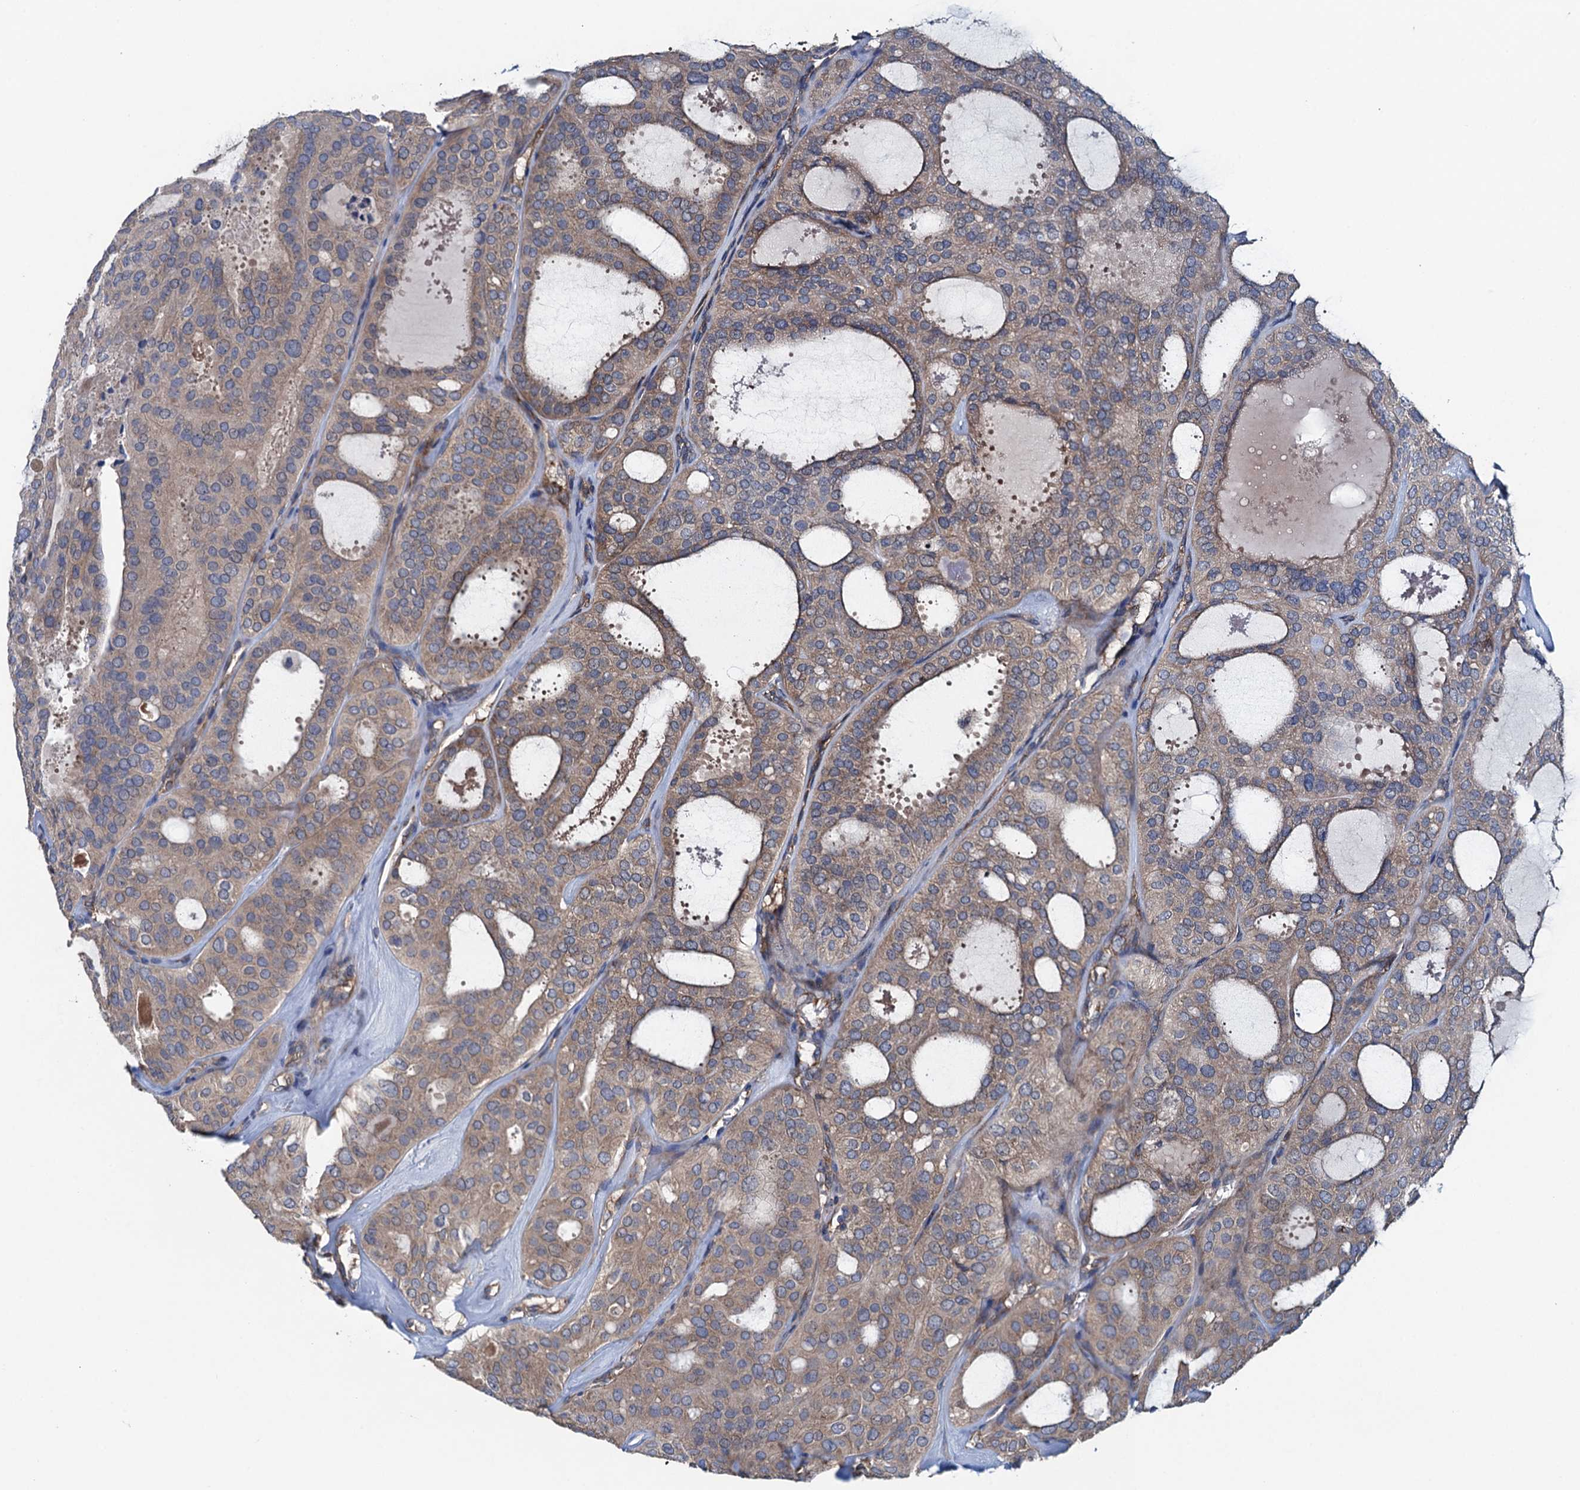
{"staining": {"intensity": "weak", "quantity": ">75%", "location": "cytoplasmic/membranous"}, "tissue": "thyroid cancer", "cell_type": "Tumor cells", "image_type": "cancer", "snomed": [{"axis": "morphology", "description": "Follicular adenoma carcinoma, NOS"}, {"axis": "topography", "description": "Thyroid gland"}], "caption": "This image exhibits thyroid follicular adenoma carcinoma stained with IHC to label a protein in brown. The cytoplasmic/membranous of tumor cells show weak positivity for the protein. Nuclei are counter-stained blue.", "gene": "ADCY9", "patient": {"sex": "male", "age": 75}}